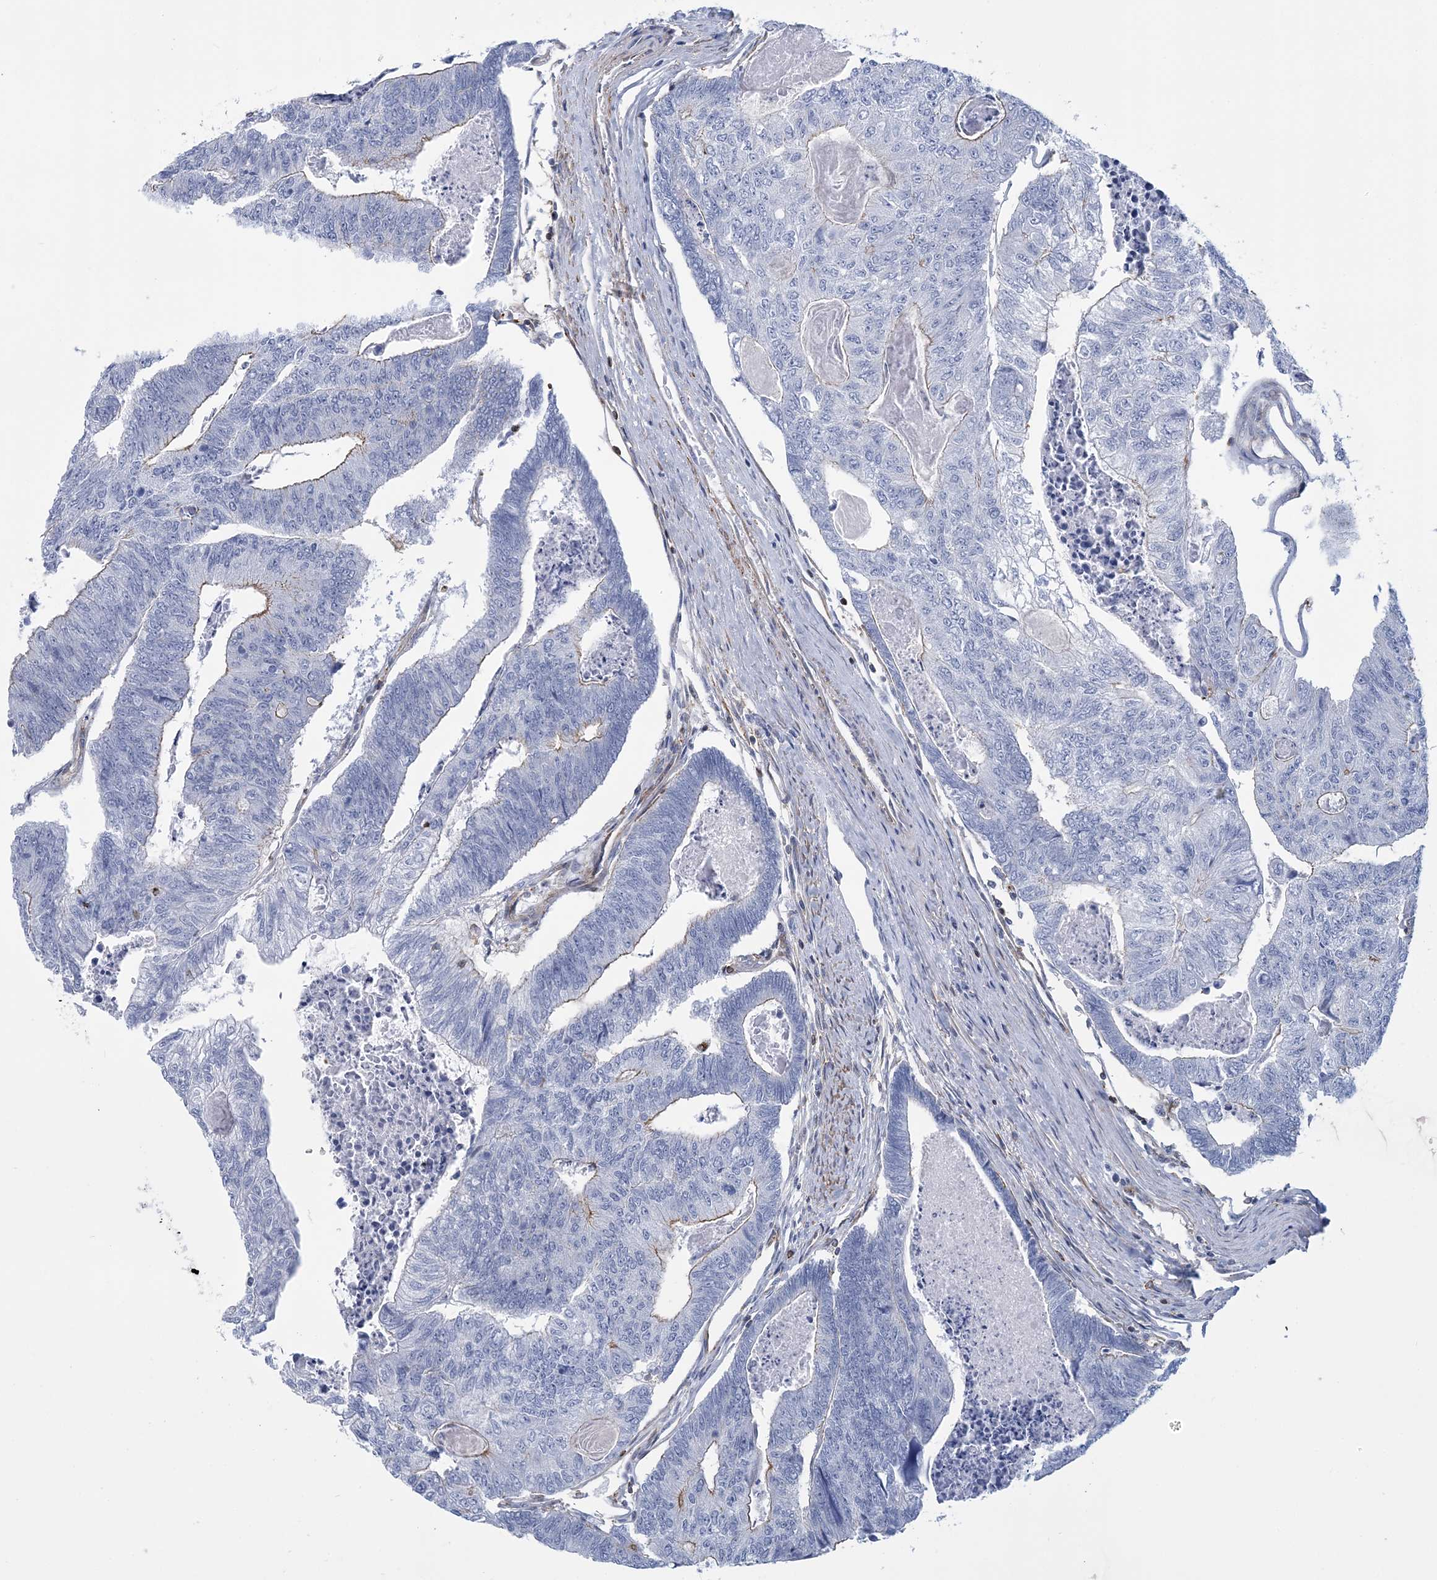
{"staining": {"intensity": "weak", "quantity": "<25%", "location": "cytoplasmic/membranous"}, "tissue": "colorectal cancer", "cell_type": "Tumor cells", "image_type": "cancer", "snomed": [{"axis": "morphology", "description": "Adenocarcinoma, NOS"}, {"axis": "topography", "description": "Colon"}], "caption": "This is a micrograph of immunohistochemistry staining of colorectal adenocarcinoma, which shows no expression in tumor cells. (Immunohistochemistry, brightfield microscopy, high magnification).", "gene": "C11orf21", "patient": {"sex": "female", "age": 67}}